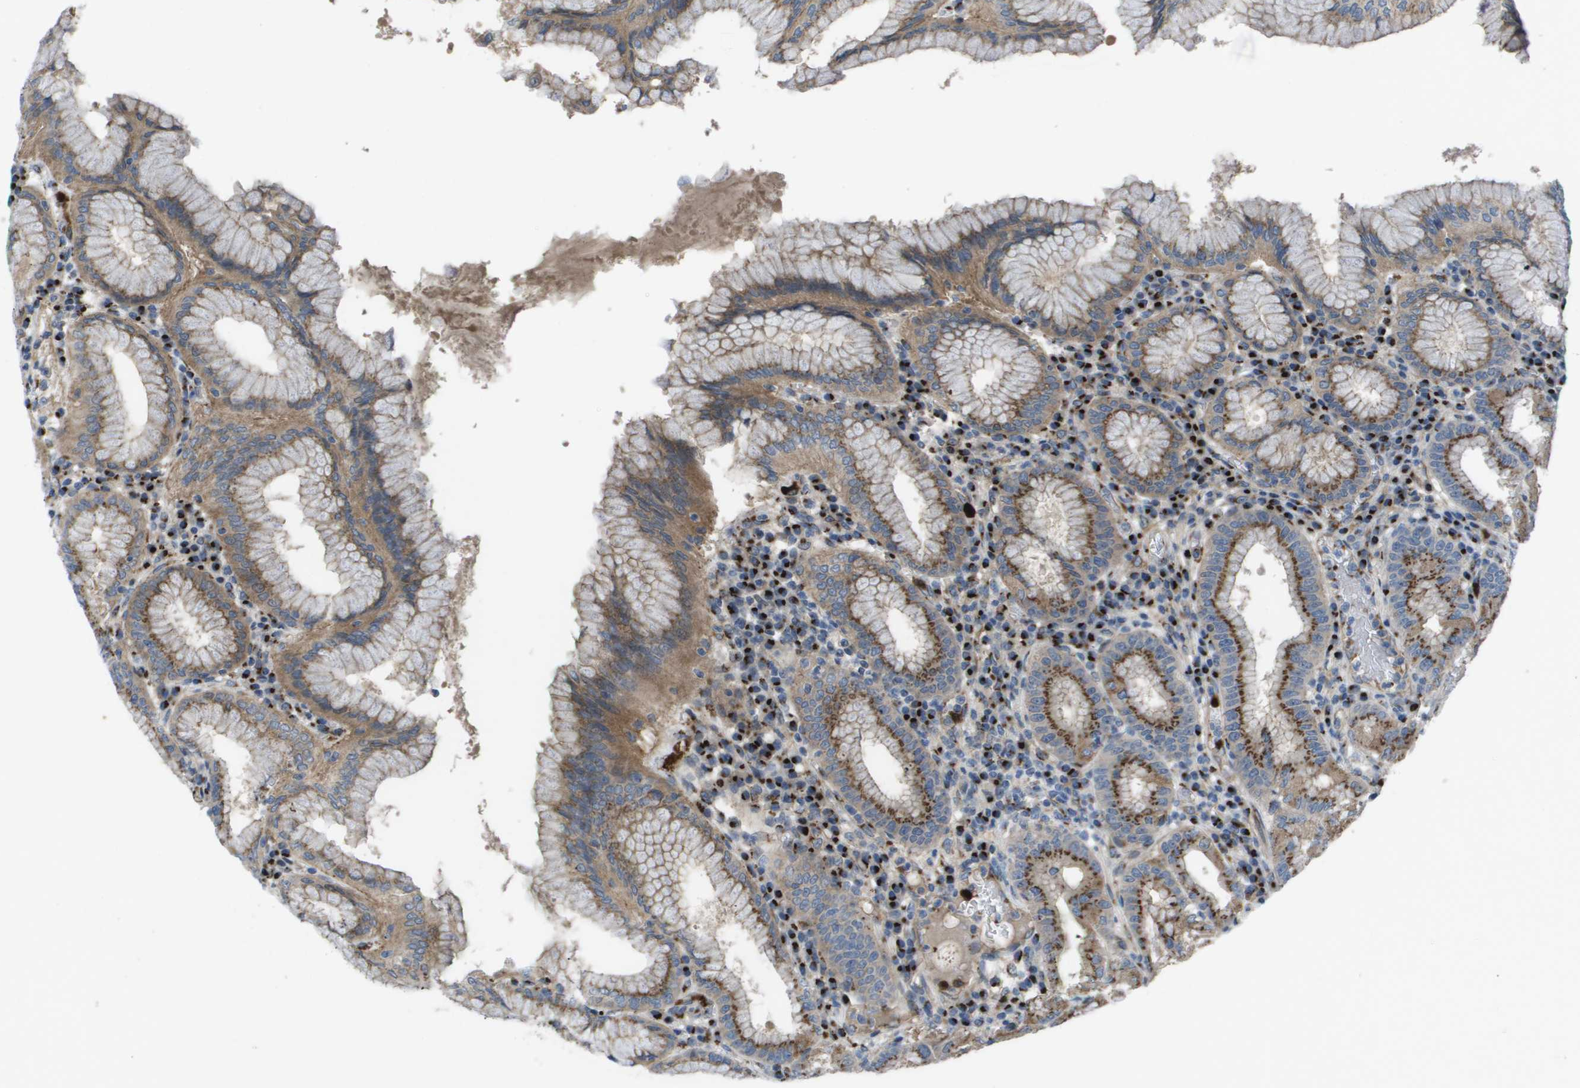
{"staining": {"intensity": "strong", "quantity": ">75%", "location": "cytoplasmic/membranous"}, "tissue": "stomach", "cell_type": "Glandular cells", "image_type": "normal", "snomed": [{"axis": "morphology", "description": "Normal tissue, NOS"}, {"axis": "topography", "description": "Stomach"}, {"axis": "topography", "description": "Stomach, lower"}], "caption": "Stomach stained for a protein (brown) demonstrates strong cytoplasmic/membranous positive staining in about >75% of glandular cells.", "gene": "QSOX2", "patient": {"sex": "female", "age": 56}}